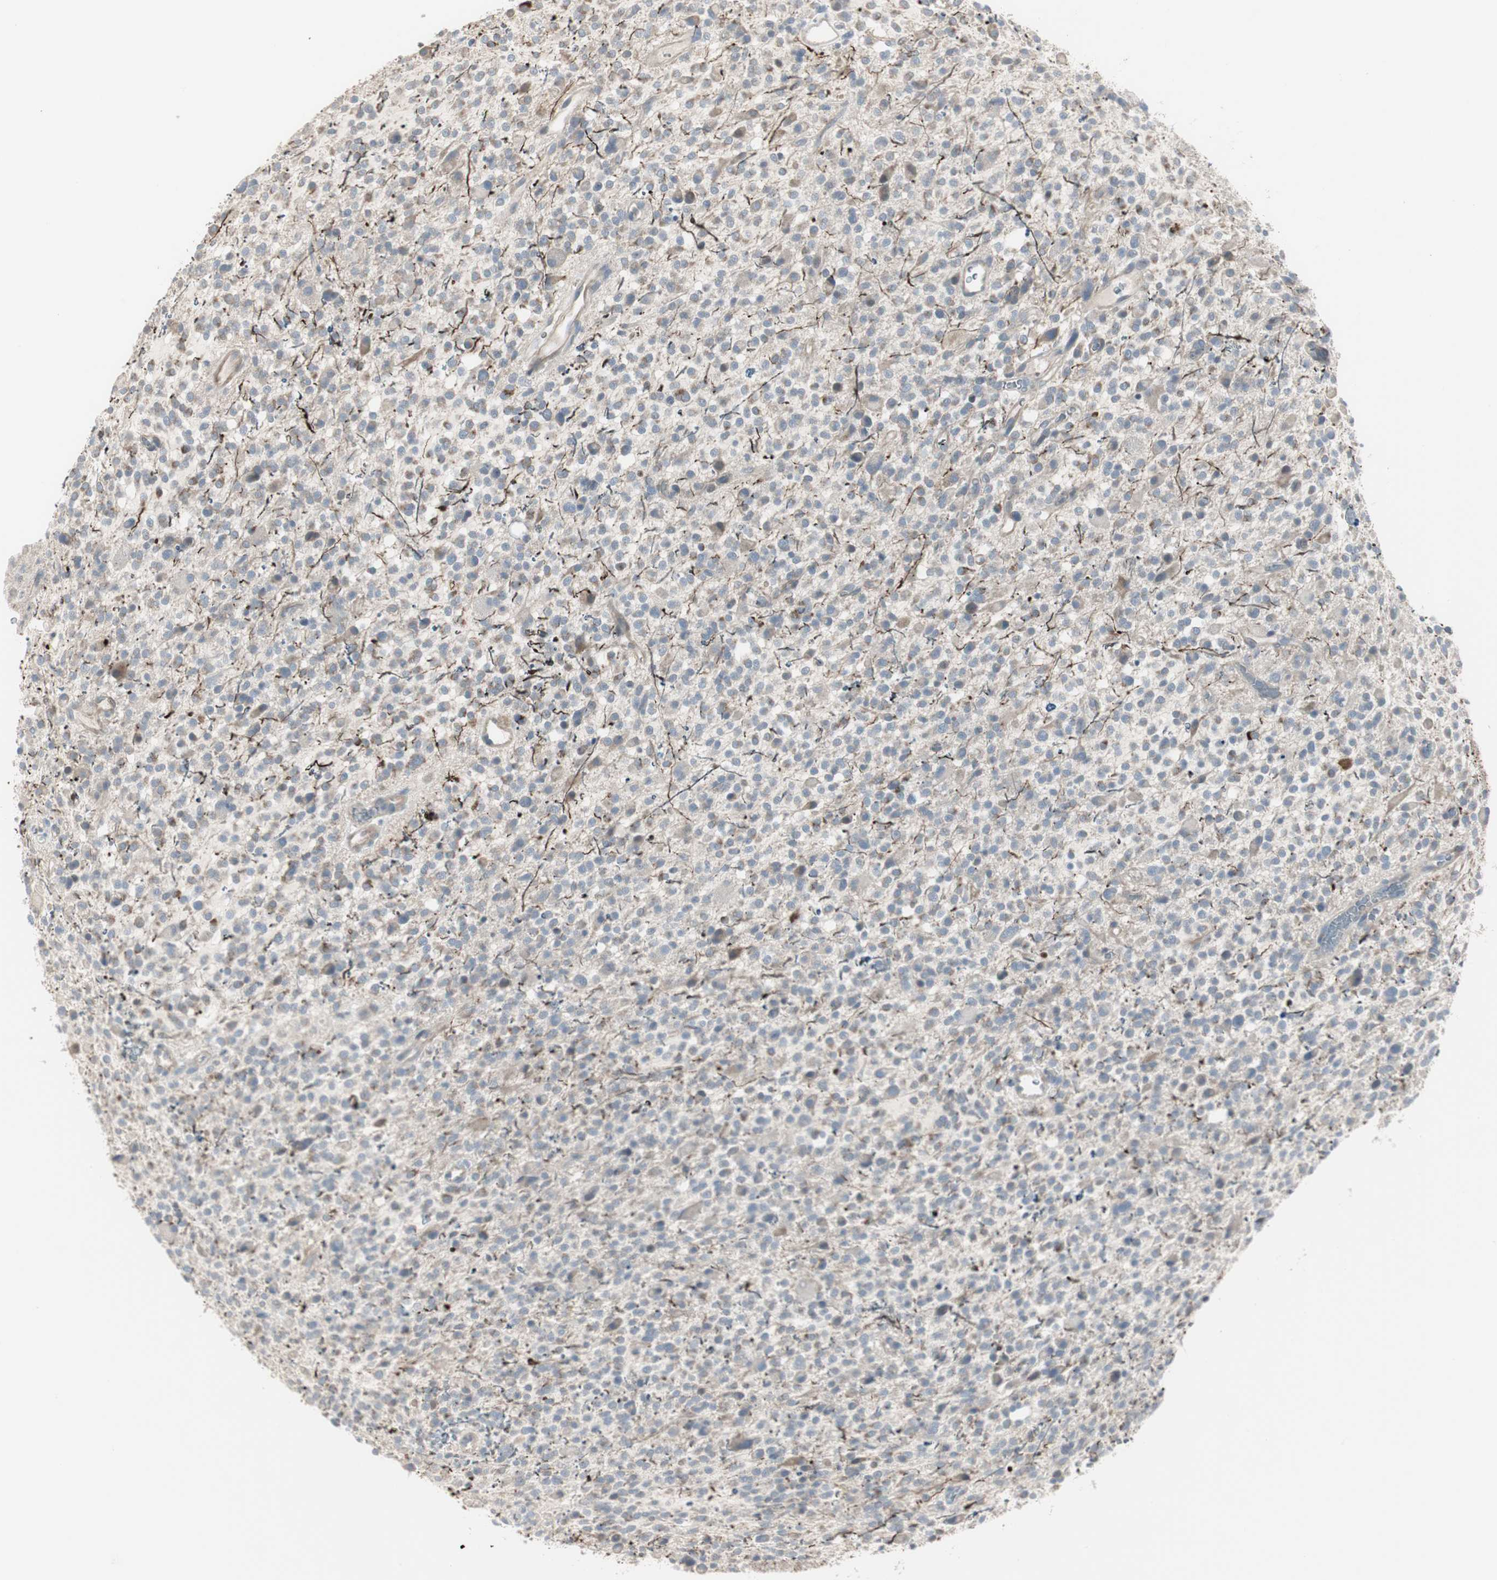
{"staining": {"intensity": "negative", "quantity": "none", "location": "none"}, "tissue": "glioma", "cell_type": "Tumor cells", "image_type": "cancer", "snomed": [{"axis": "morphology", "description": "Glioma, malignant, High grade"}, {"axis": "topography", "description": "Brain"}], "caption": "The photomicrograph shows no significant expression in tumor cells of high-grade glioma (malignant).", "gene": "DMPK", "patient": {"sex": "male", "age": 48}}